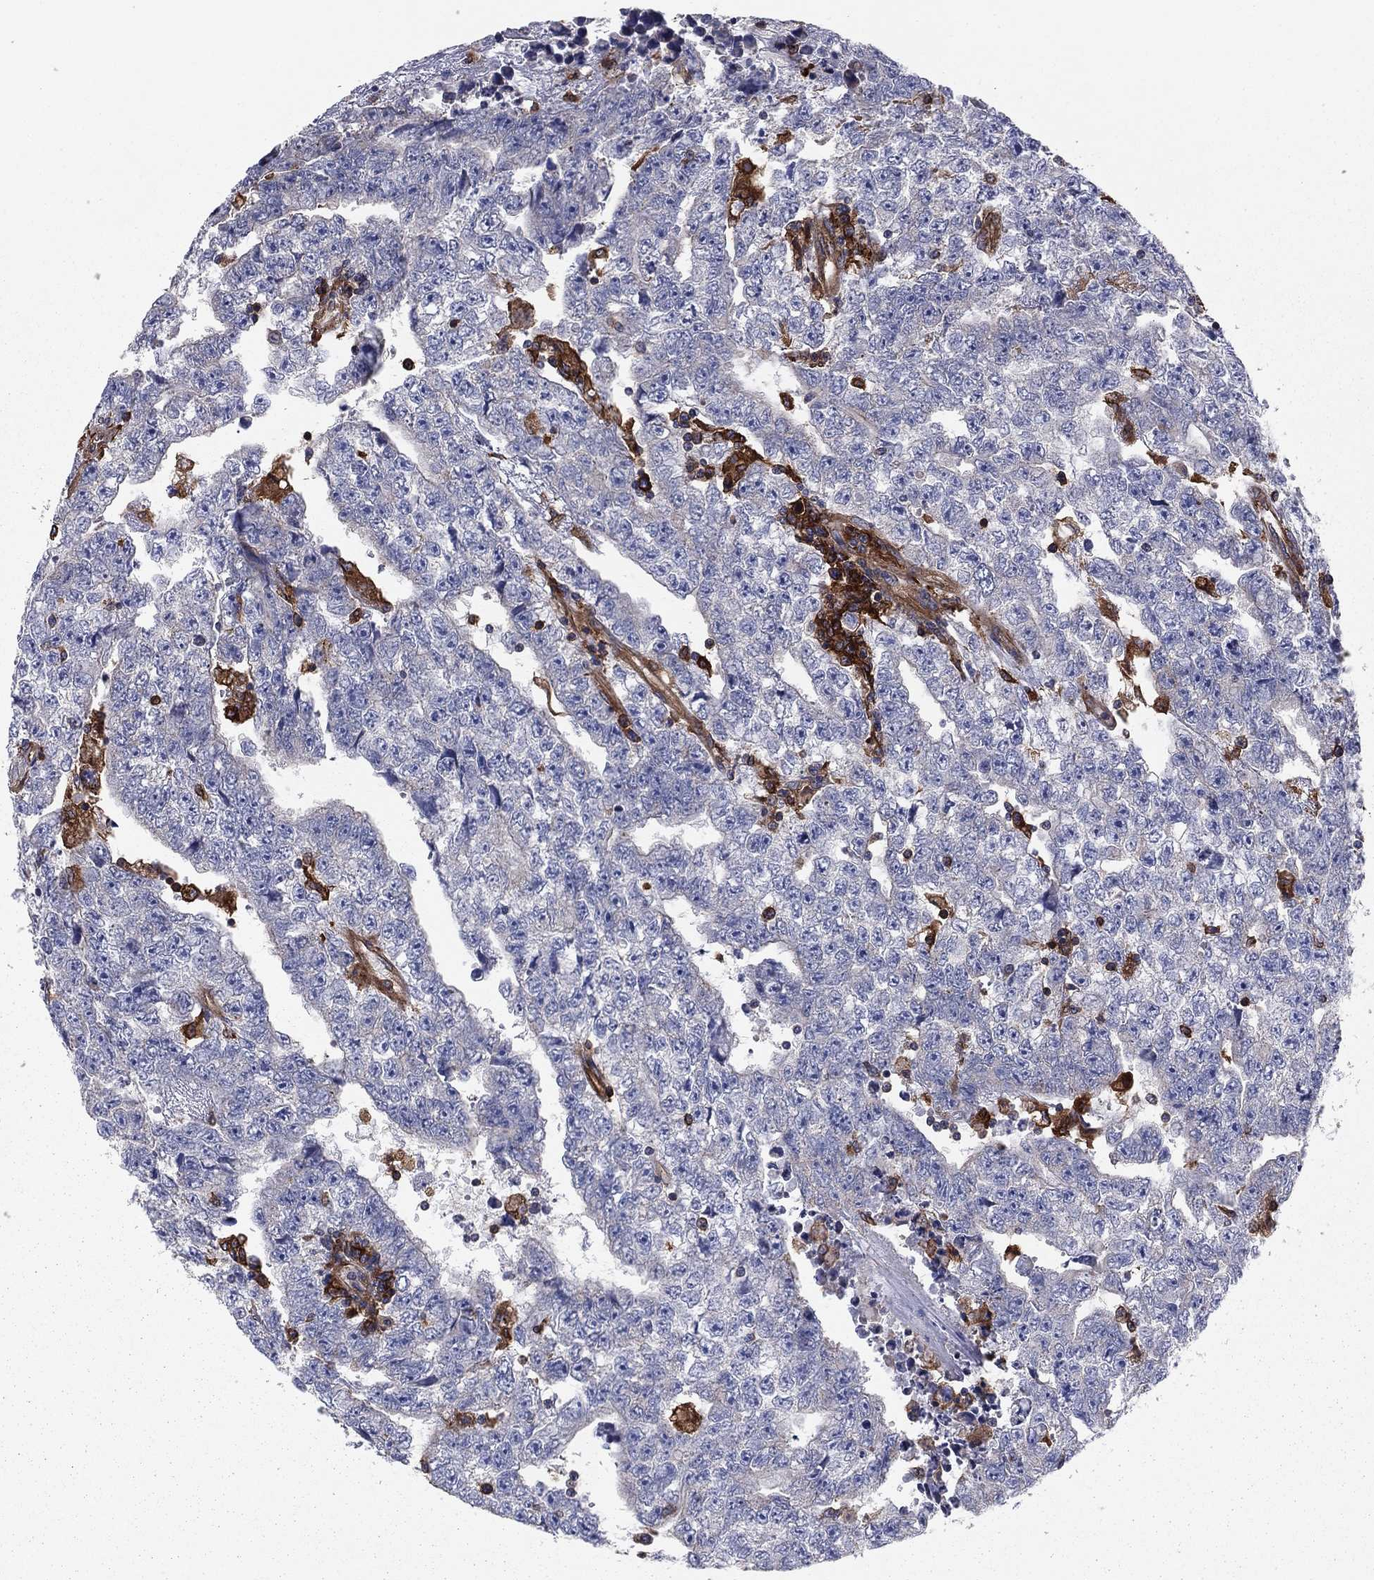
{"staining": {"intensity": "negative", "quantity": "none", "location": "none"}, "tissue": "testis cancer", "cell_type": "Tumor cells", "image_type": "cancer", "snomed": [{"axis": "morphology", "description": "Carcinoma, Embryonal, NOS"}, {"axis": "topography", "description": "Testis"}], "caption": "There is no significant positivity in tumor cells of testis embryonal carcinoma. (Brightfield microscopy of DAB immunohistochemistry at high magnification).", "gene": "EHBP1L1", "patient": {"sex": "male", "age": 25}}